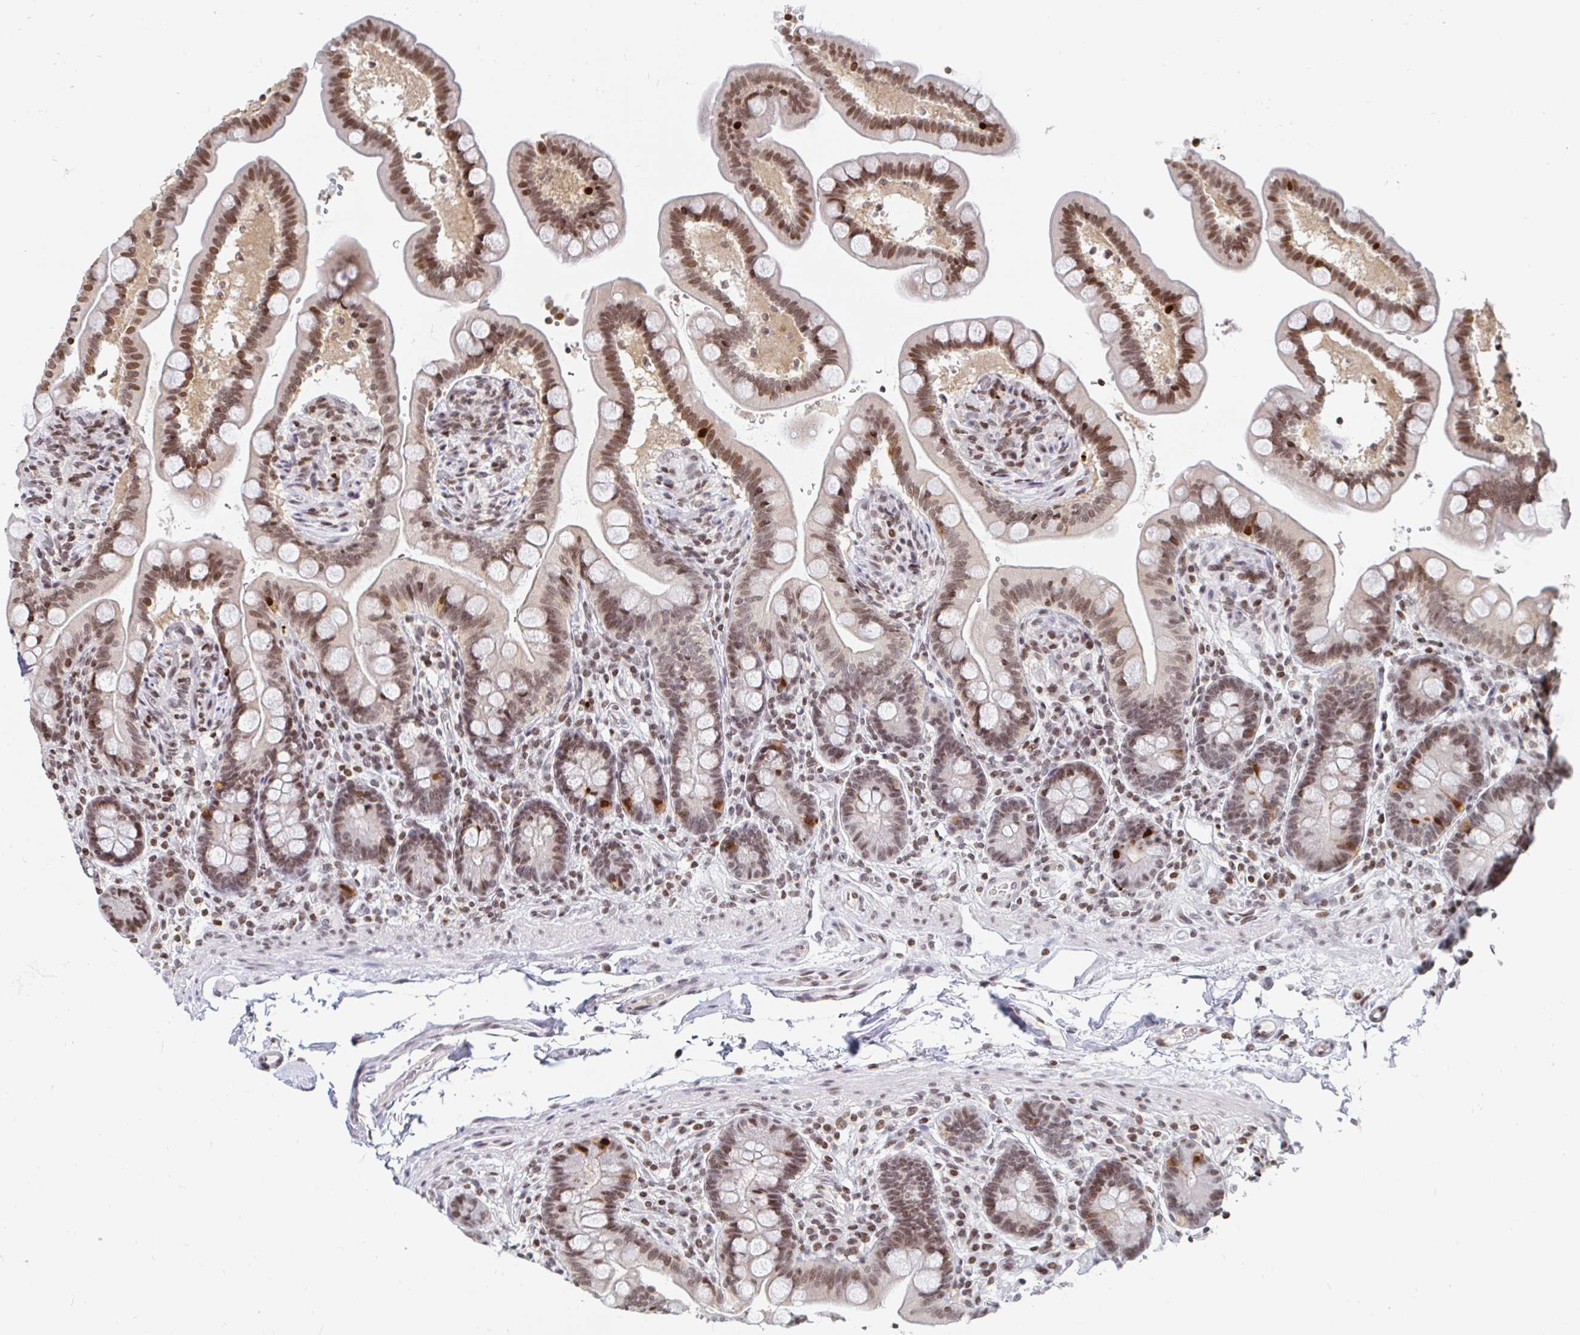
{"staining": {"intensity": "weak", "quantity": ">75%", "location": "nuclear"}, "tissue": "colon", "cell_type": "Endothelial cells", "image_type": "normal", "snomed": [{"axis": "morphology", "description": "Normal tissue, NOS"}, {"axis": "topography", "description": "Smooth muscle"}, {"axis": "topography", "description": "Colon"}], "caption": "Endothelial cells exhibit low levels of weak nuclear expression in about >75% of cells in normal colon. The protein is shown in brown color, while the nuclei are stained blue.", "gene": "HOXC10", "patient": {"sex": "male", "age": 73}}